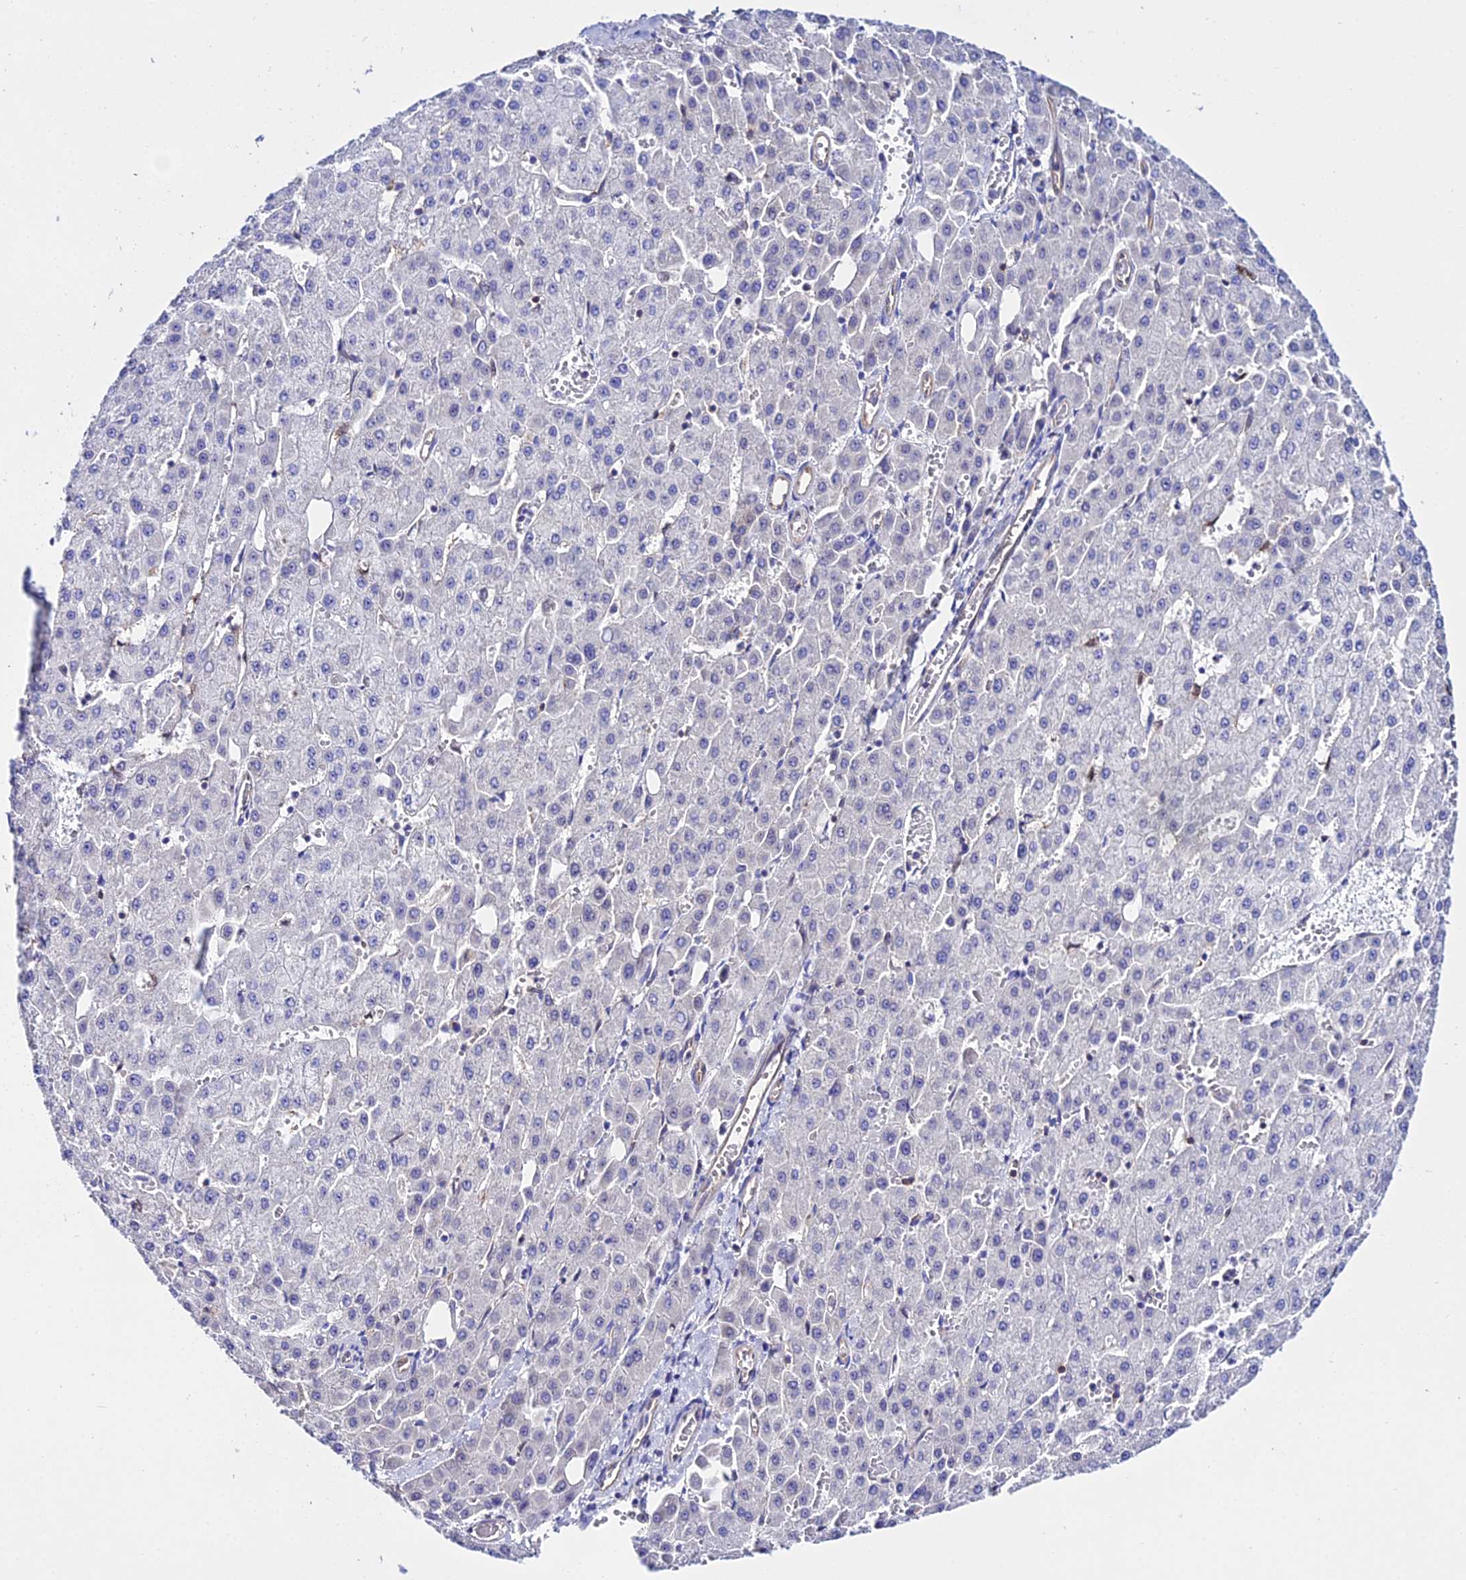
{"staining": {"intensity": "negative", "quantity": "none", "location": "none"}, "tissue": "liver cancer", "cell_type": "Tumor cells", "image_type": "cancer", "snomed": [{"axis": "morphology", "description": "Carcinoma, Hepatocellular, NOS"}, {"axis": "topography", "description": "Liver"}], "caption": "A high-resolution histopathology image shows immunohistochemistry staining of liver hepatocellular carcinoma, which demonstrates no significant positivity in tumor cells. (DAB IHC with hematoxylin counter stain).", "gene": "S100A16", "patient": {"sex": "male", "age": 47}}